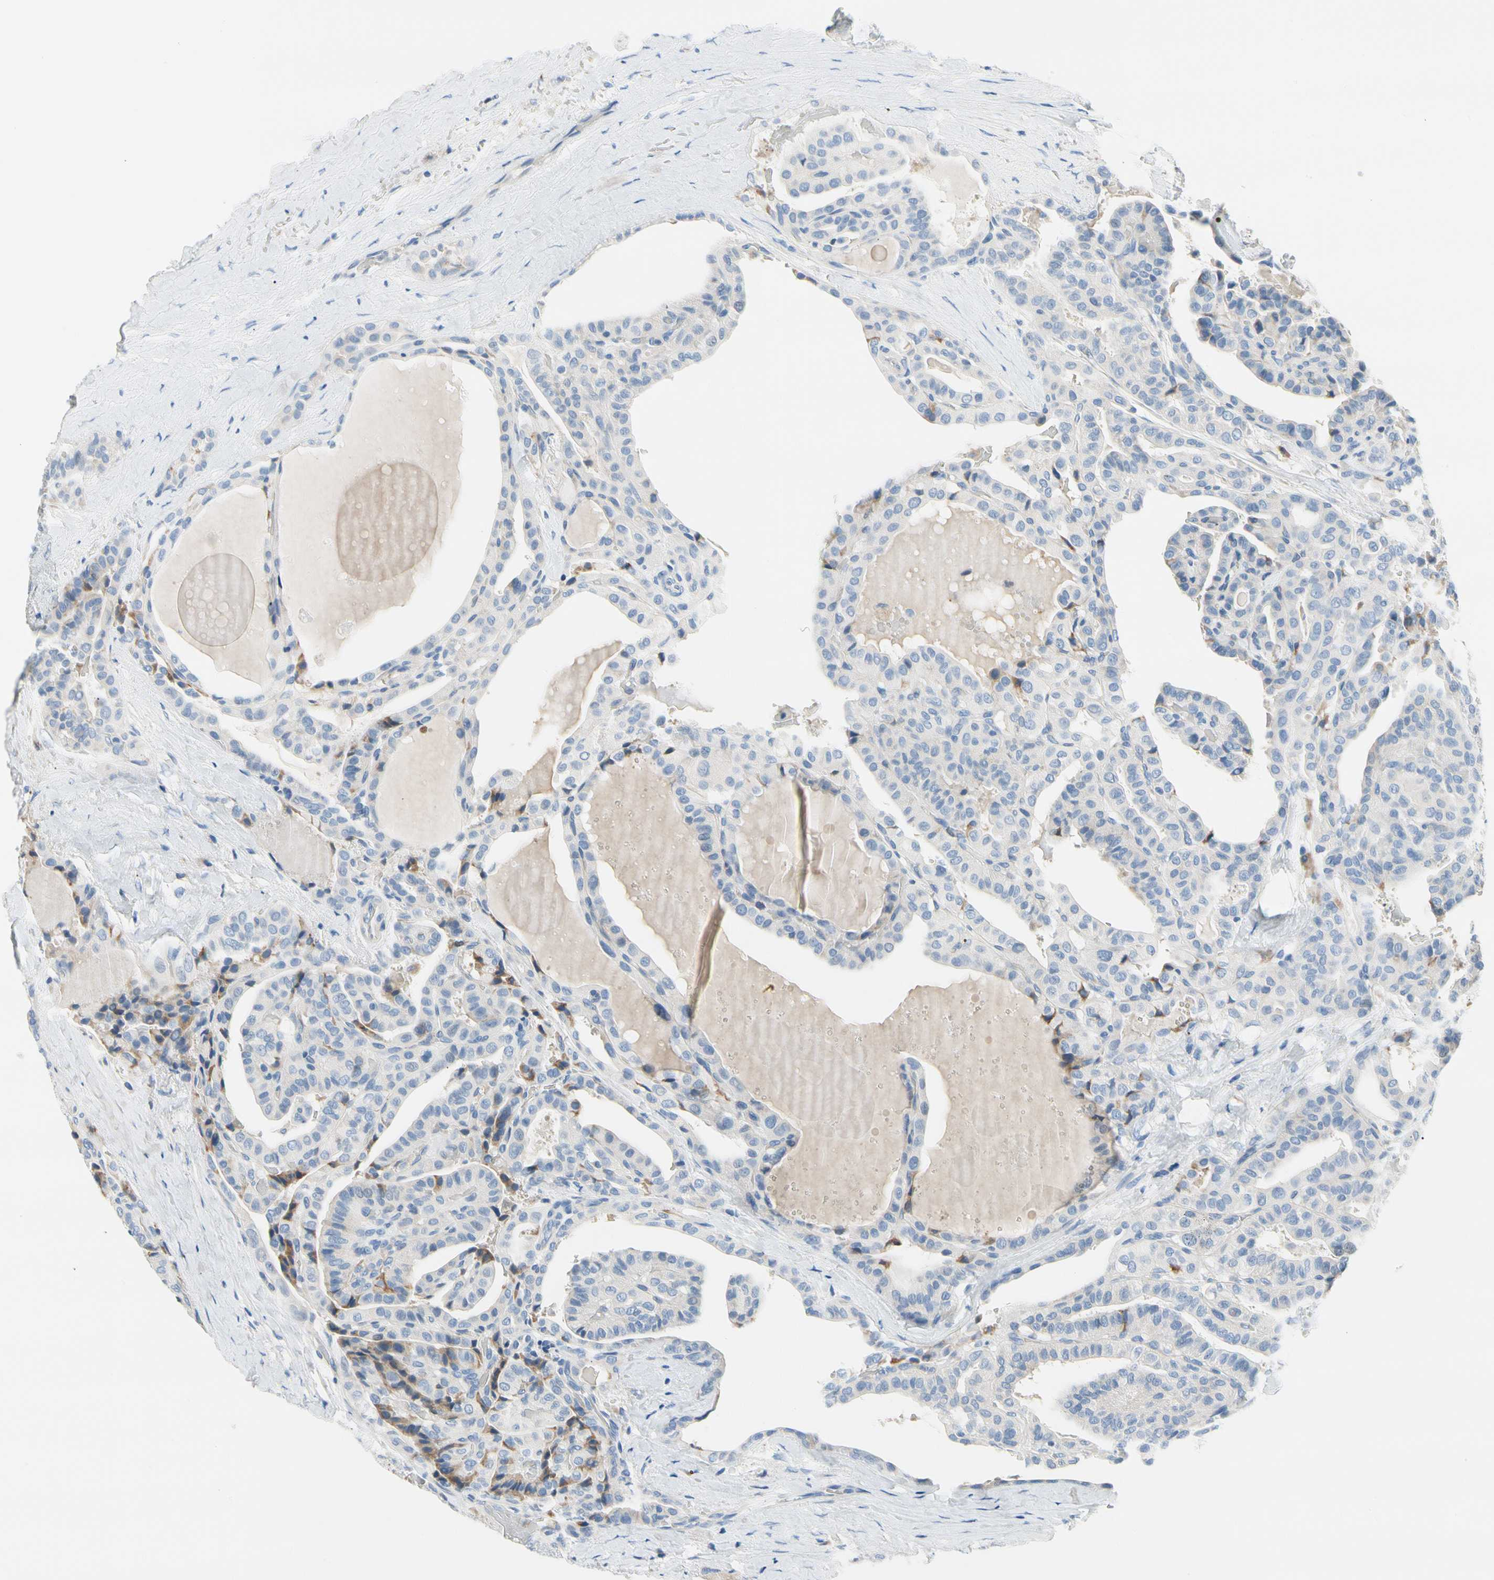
{"staining": {"intensity": "moderate", "quantity": "<25%", "location": "cytoplasmic/membranous"}, "tissue": "thyroid cancer", "cell_type": "Tumor cells", "image_type": "cancer", "snomed": [{"axis": "morphology", "description": "Papillary adenocarcinoma, NOS"}, {"axis": "topography", "description": "Thyroid gland"}], "caption": "Immunohistochemistry (IHC) histopathology image of thyroid papillary adenocarcinoma stained for a protein (brown), which exhibits low levels of moderate cytoplasmic/membranous expression in approximately <25% of tumor cells.", "gene": "STXBP1", "patient": {"sex": "male", "age": 77}}